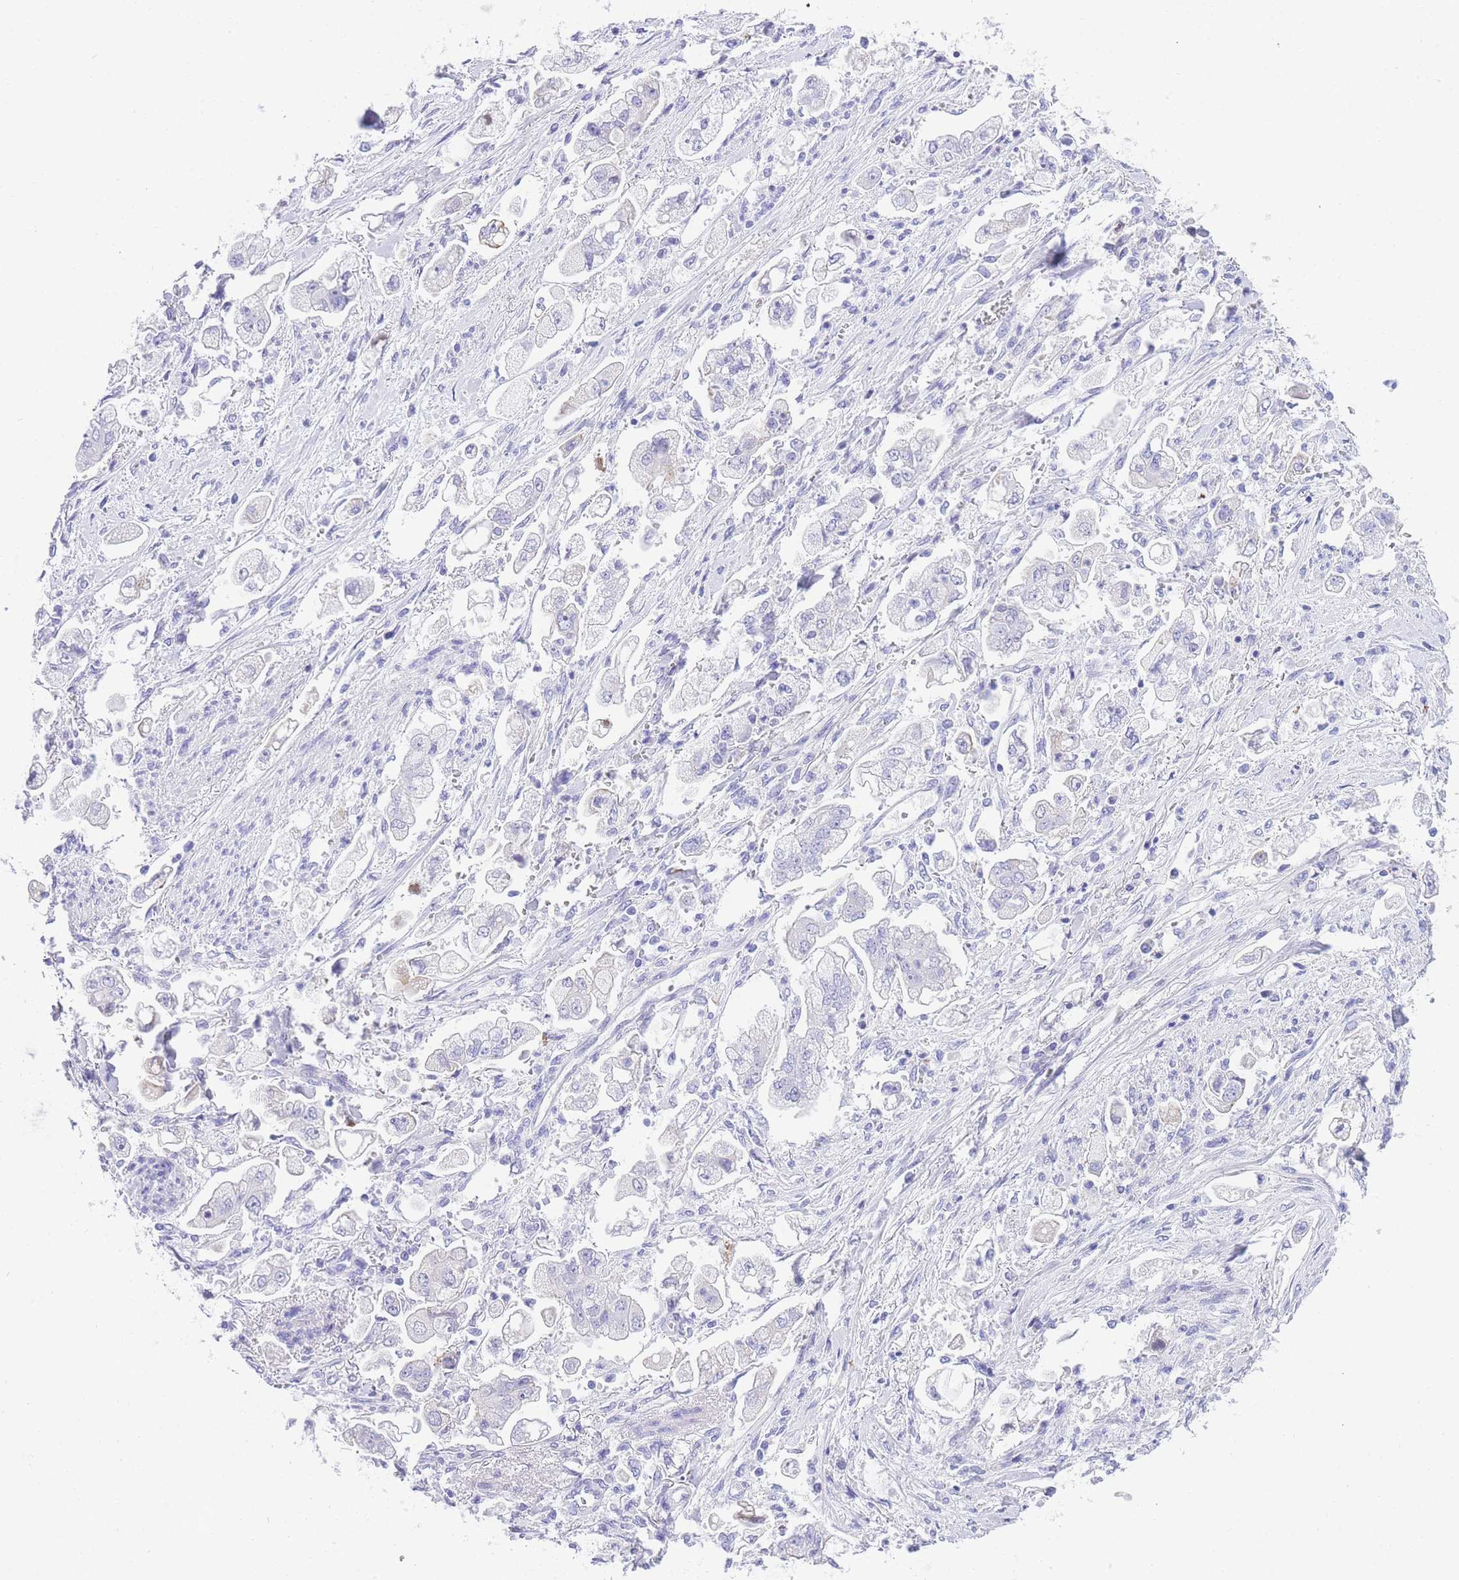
{"staining": {"intensity": "negative", "quantity": "none", "location": "none"}, "tissue": "stomach cancer", "cell_type": "Tumor cells", "image_type": "cancer", "snomed": [{"axis": "morphology", "description": "Adenocarcinoma, NOS"}, {"axis": "topography", "description": "Stomach"}], "caption": "This image is of adenocarcinoma (stomach) stained with immunohistochemistry (IHC) to label a protein in brown with the nuclei are counter-stained blue. There is no expression in tumor cells. (DAB immunohistochemistry (IHC), high magnification).", "gene": "TIFAB", "patient": {"sex": "male", "age": 62}}